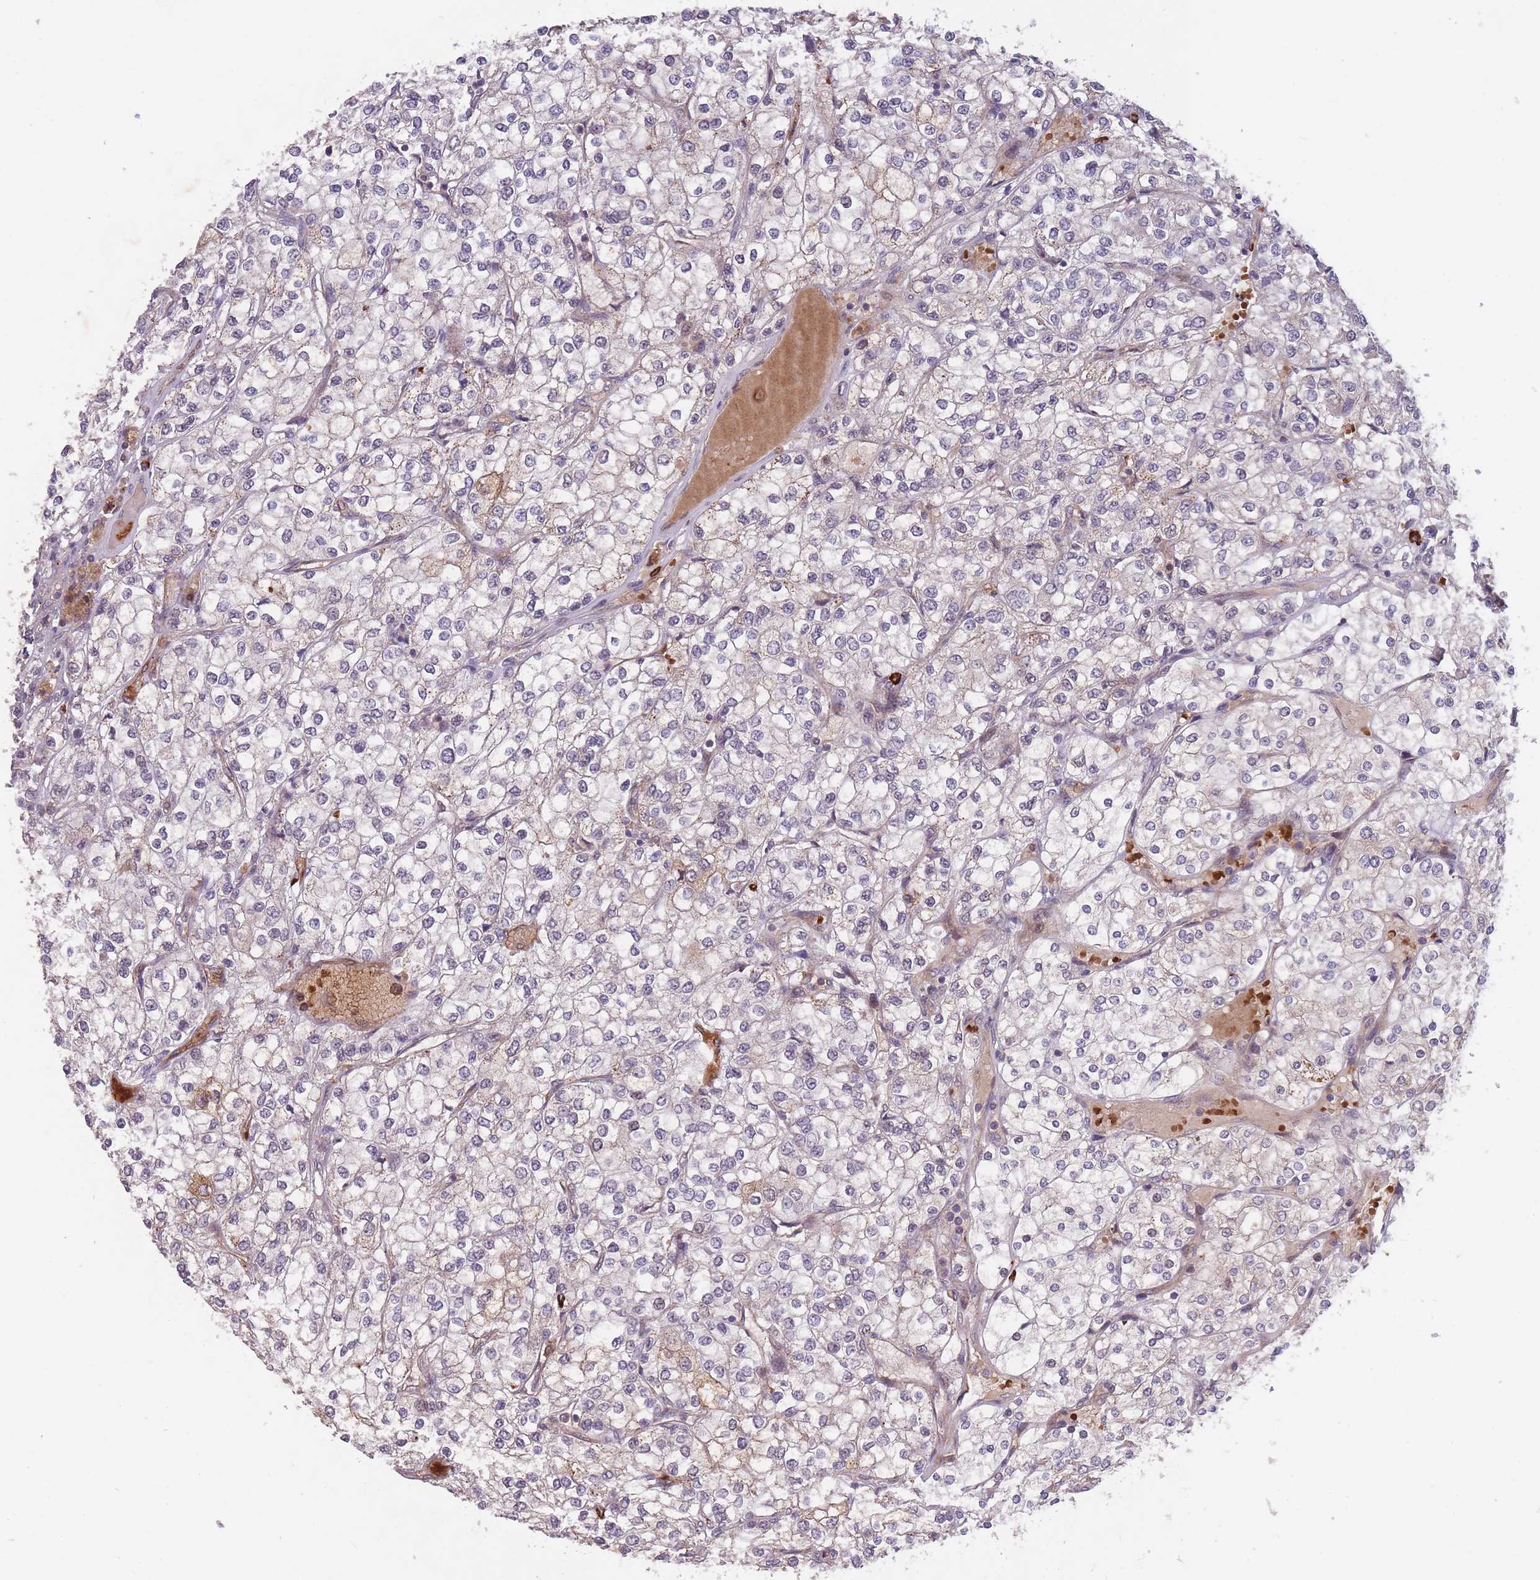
{"staining": {"intensity": "weak", "quantity": "<25%", "location": "cytoplasmic/membranous"}, "tissue": "renal cancer", "cell_type": "Tumor cells", "image_type": "cancer", "snomed": [{"axis": "morphology", "description": "Adenocarcinoma, NOS"}, {"axis": "topography", "description": "Kidney"}], "caption": "This is a photomicrograph of immunohistochemistry (IHC) staining of renal cancer (adenocarcinoma), which shows no staining in tumor cells.", "gene": "SECTM1", "patient": {"sex": "male", "age": 80}}